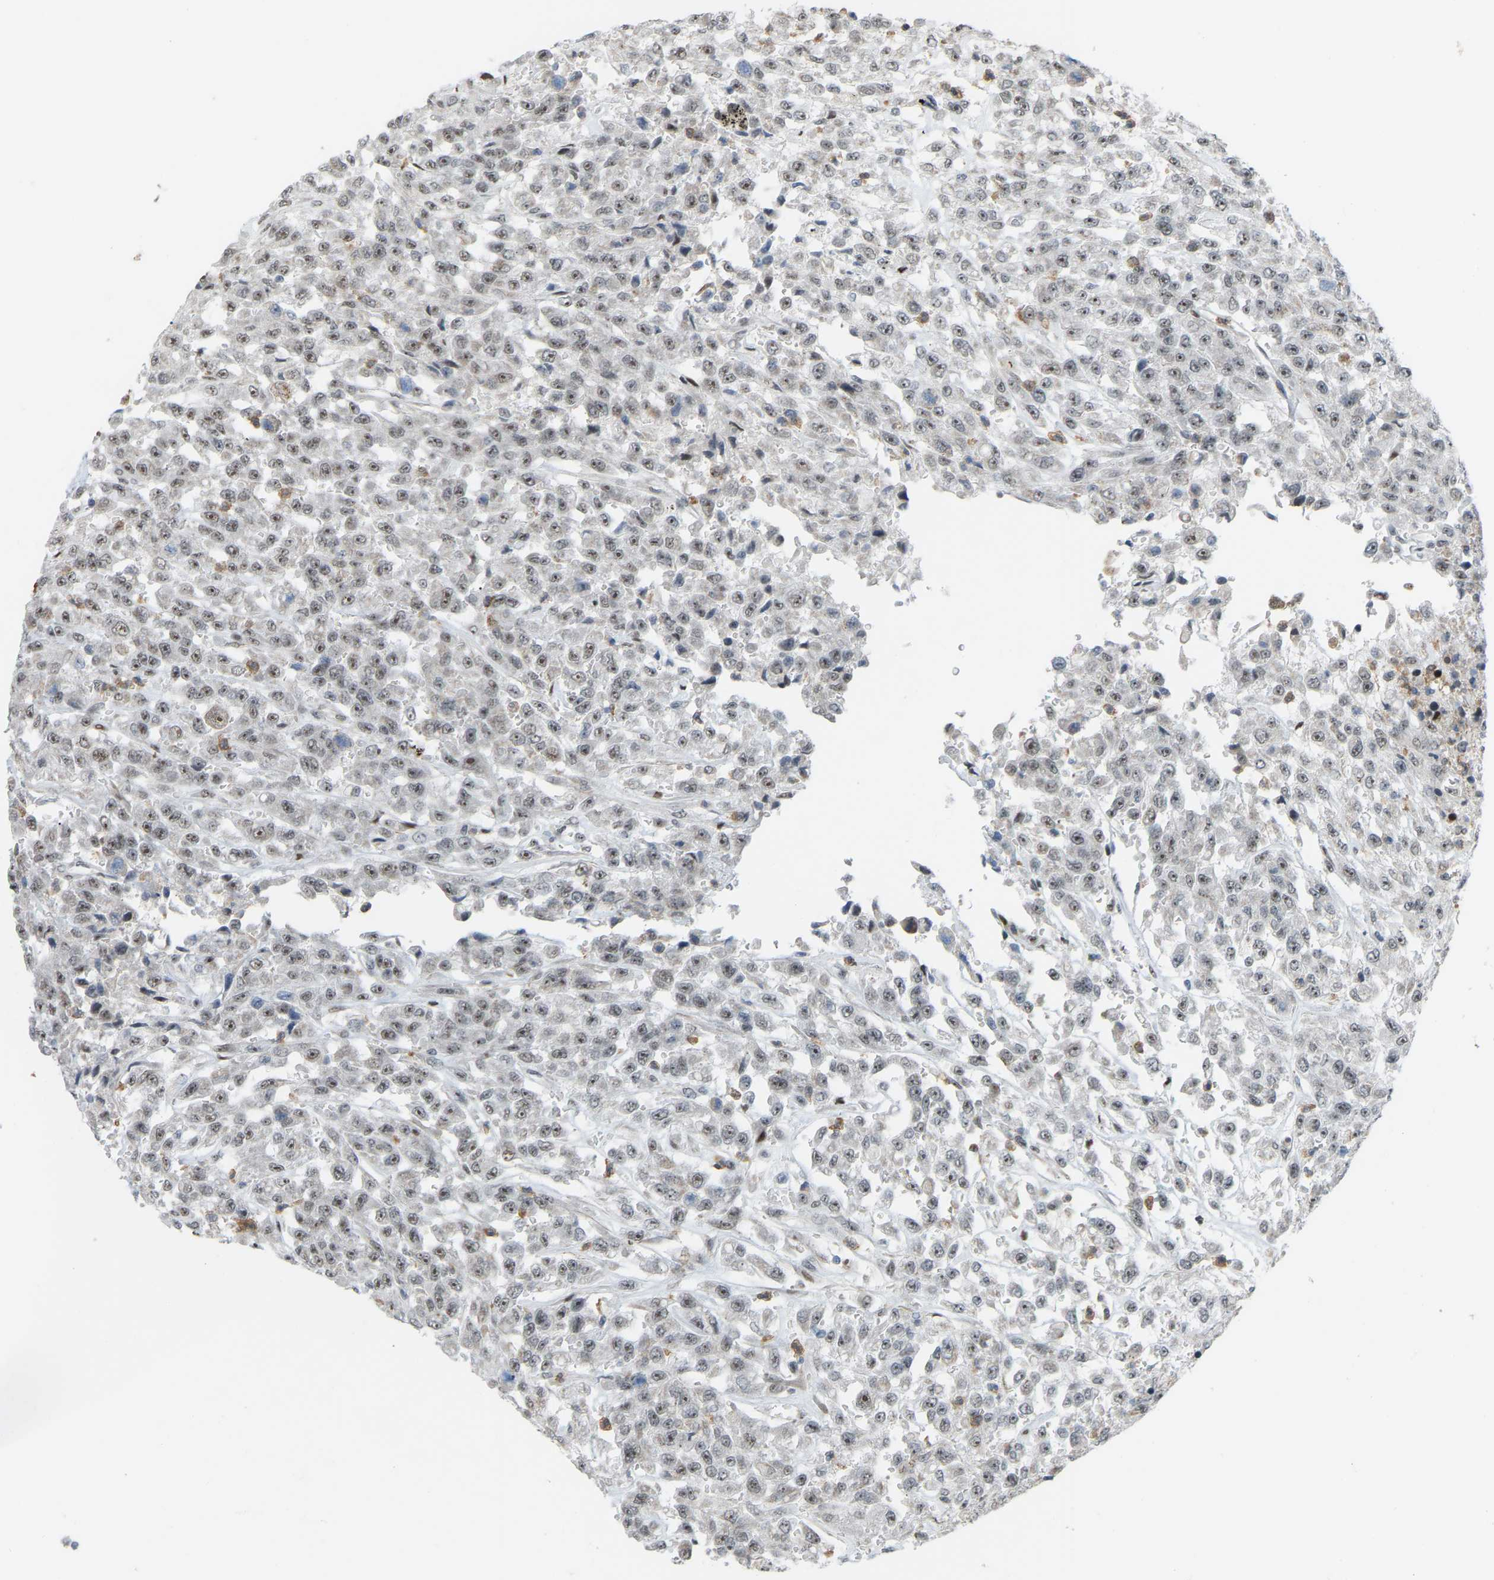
{"staining": {"intensity": "weak", "quantity": "25%-75%", "location": "nuclear"}, "tissue": "urothelial cancer", "cell_type": "Tumor cells", "image_type": "cancer", "snomed": [{"axis": "morphology", "description": "Urothelial carcinoma, High grade"}, {"axis": "topography", "description": "Urinary bladder"}], "caption": "Immunohistochemistry of human urothelial carcinoma (high-grade) exhibits low levels of weak nuclear positivity in about 25%-75% of tumor cells. (DAB (3,3'-diaminobenzidine) = brown stain, brightfield microscopy at high magnification).", "gene": "CROT", "patient": {"sex": "male", "age": 46}}